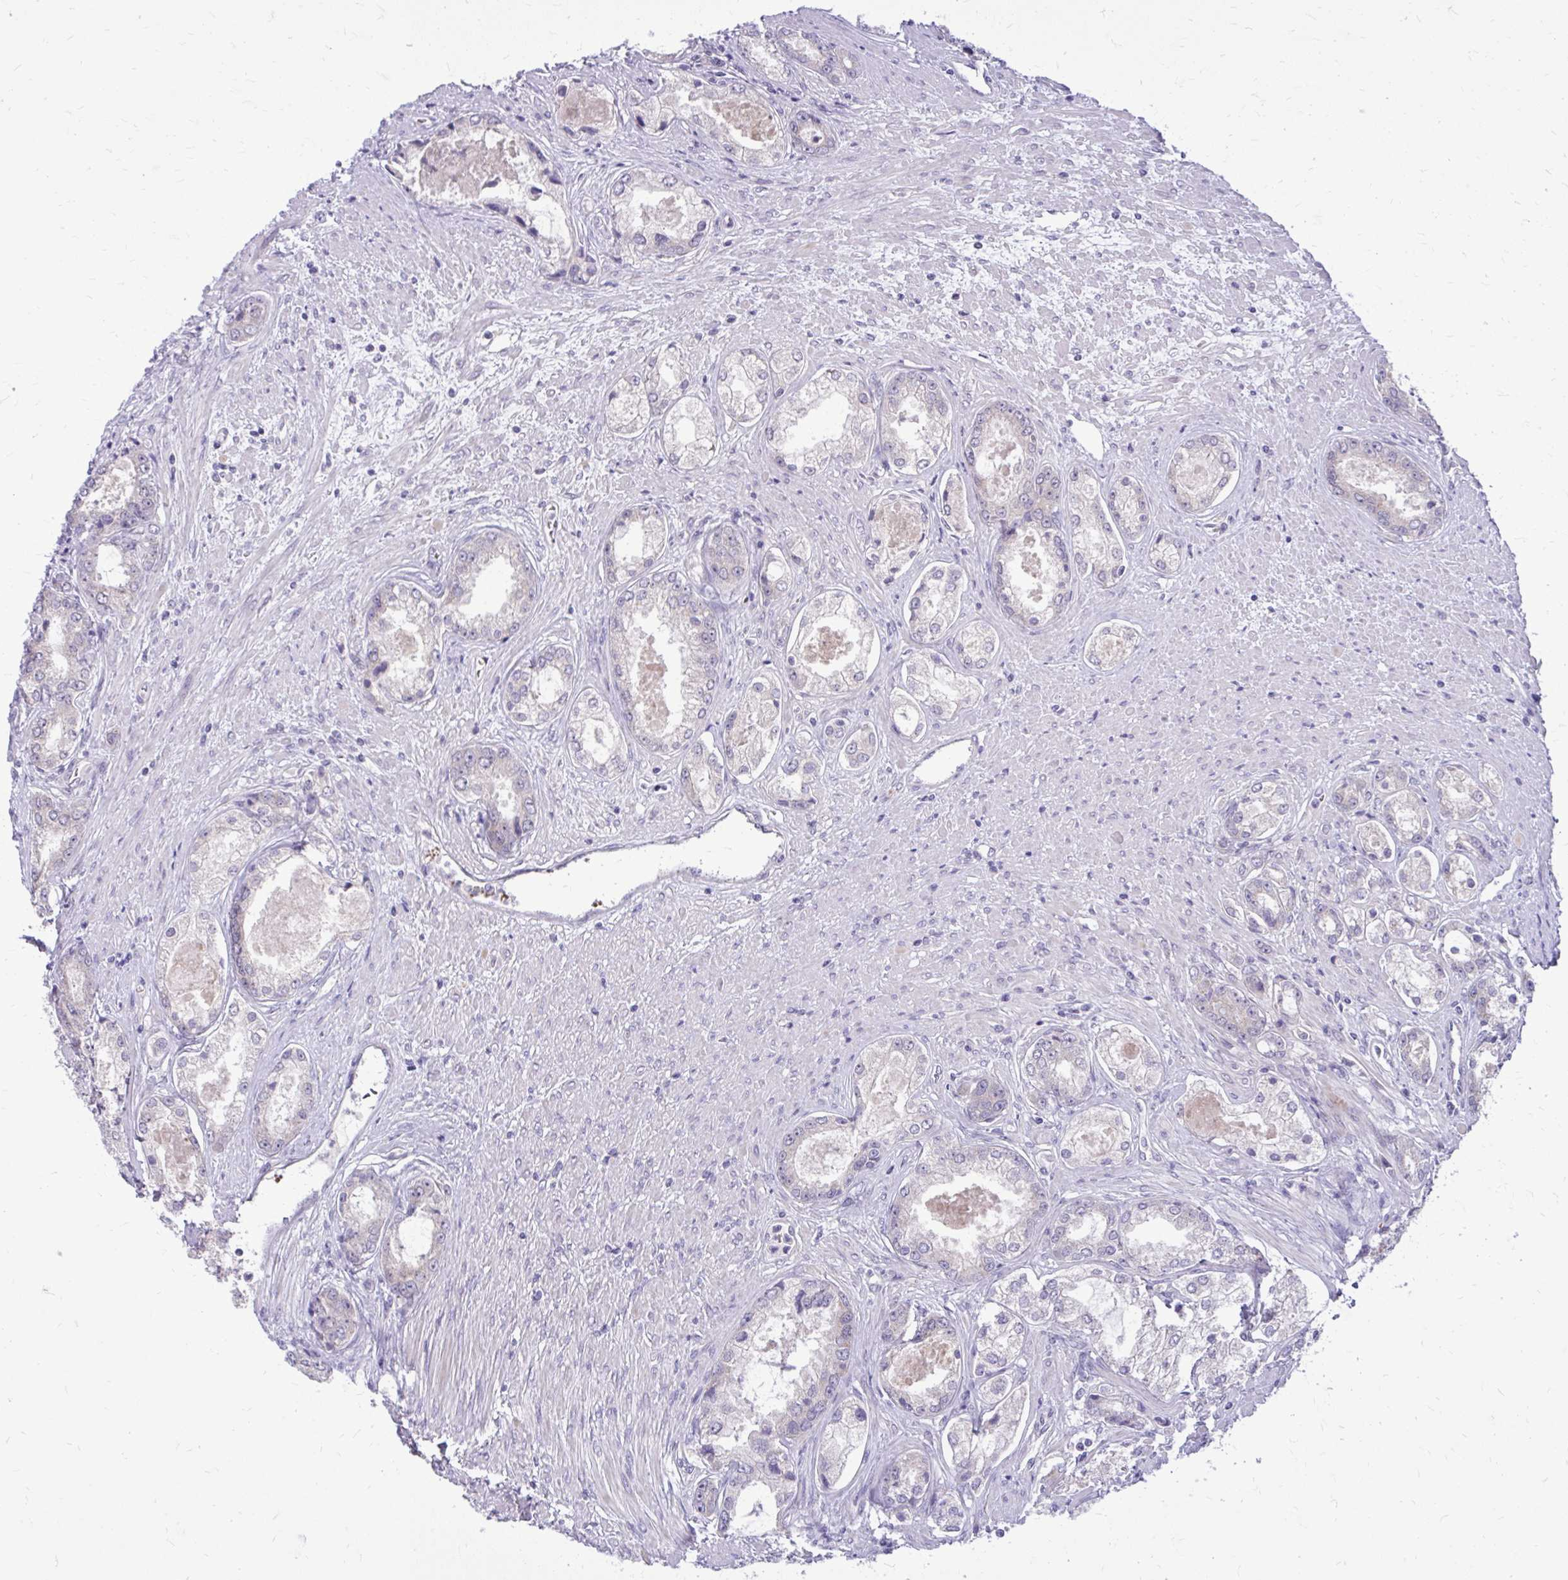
{"staining": {"intensity": "negative", "quantity": "none", "location": "none"}, "tissue": "prostate cancer", "cell_type": "Tumor cells", "image_type": "cancer", "snomed": [{"axis": "morphology", "description": "Adenocarcinoma, Low grade"}, {"axis": "topography", "description": "Prostate"}], "caption": "Immunohistochemistry (IHC) histopathology image of prostate cancer stained for a protein (brown), which demonstrates no positivity in tumor cells. Brightfield microscopy of immunohistochemistry (IHC) stained with DAB (brown) and hematoxylin (blue), captured at high magnification.", "gene": "DPY19L1", "patient": {"sex": "male", "age": 68}}